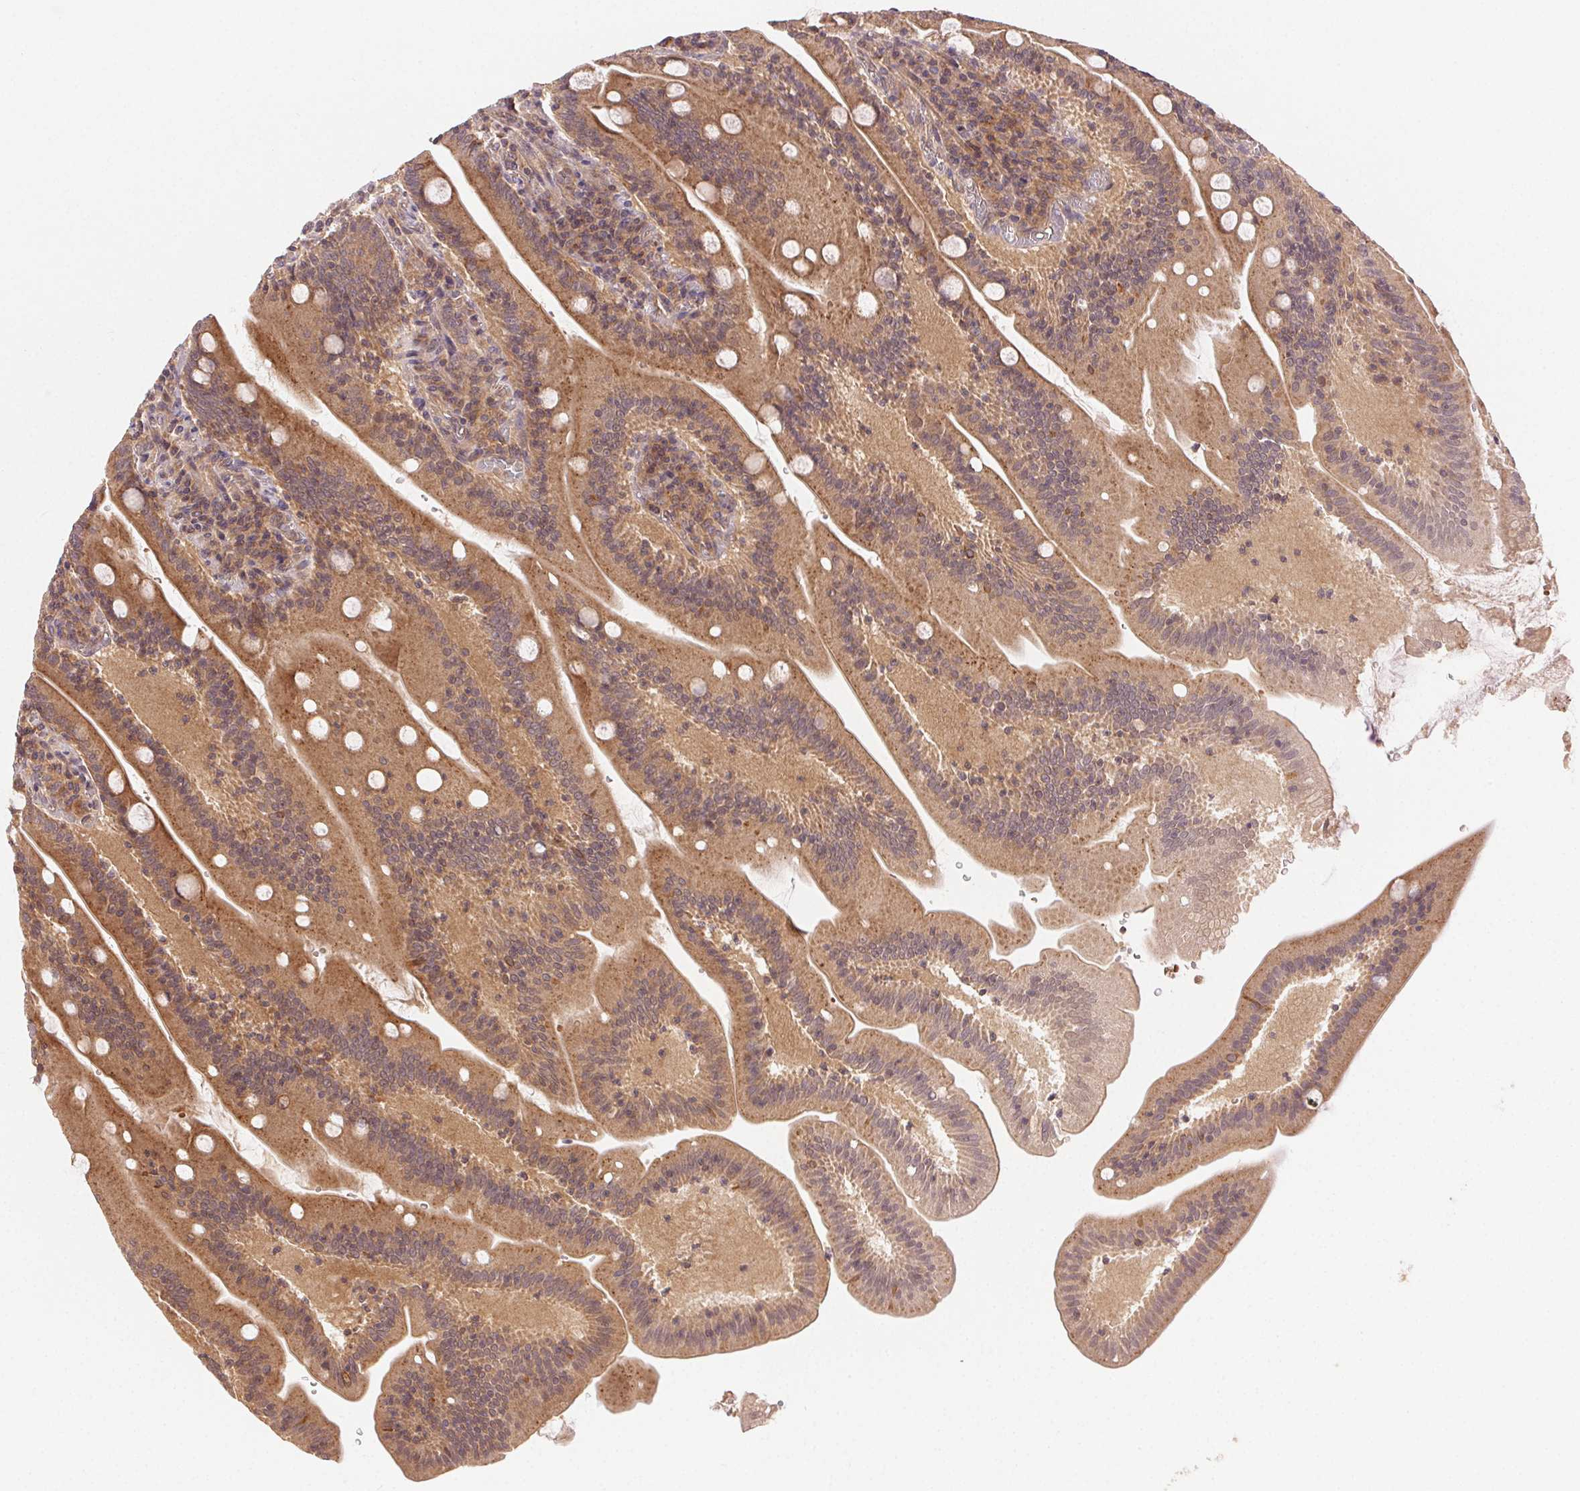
{"staining": {"intensity": "moderate", "quantity": ">75%", "location": "cytoplasmic/membranous"}, "tissue": "small intestine", "cell_type": "Glandular cells", "image_type": "normal", "snomed": [{"axis": "morphology", "description": "Normal tissue, NOS"}, {"axis": "topography", "description": "Small intestine"}], "caption": "A brown stain labels moderate cytoplasmic/membranous expression of a protein in glandular cells of benign human small intestine.", "gene": "KLHL15", "patient": {"sex": "male", "age": 37}}